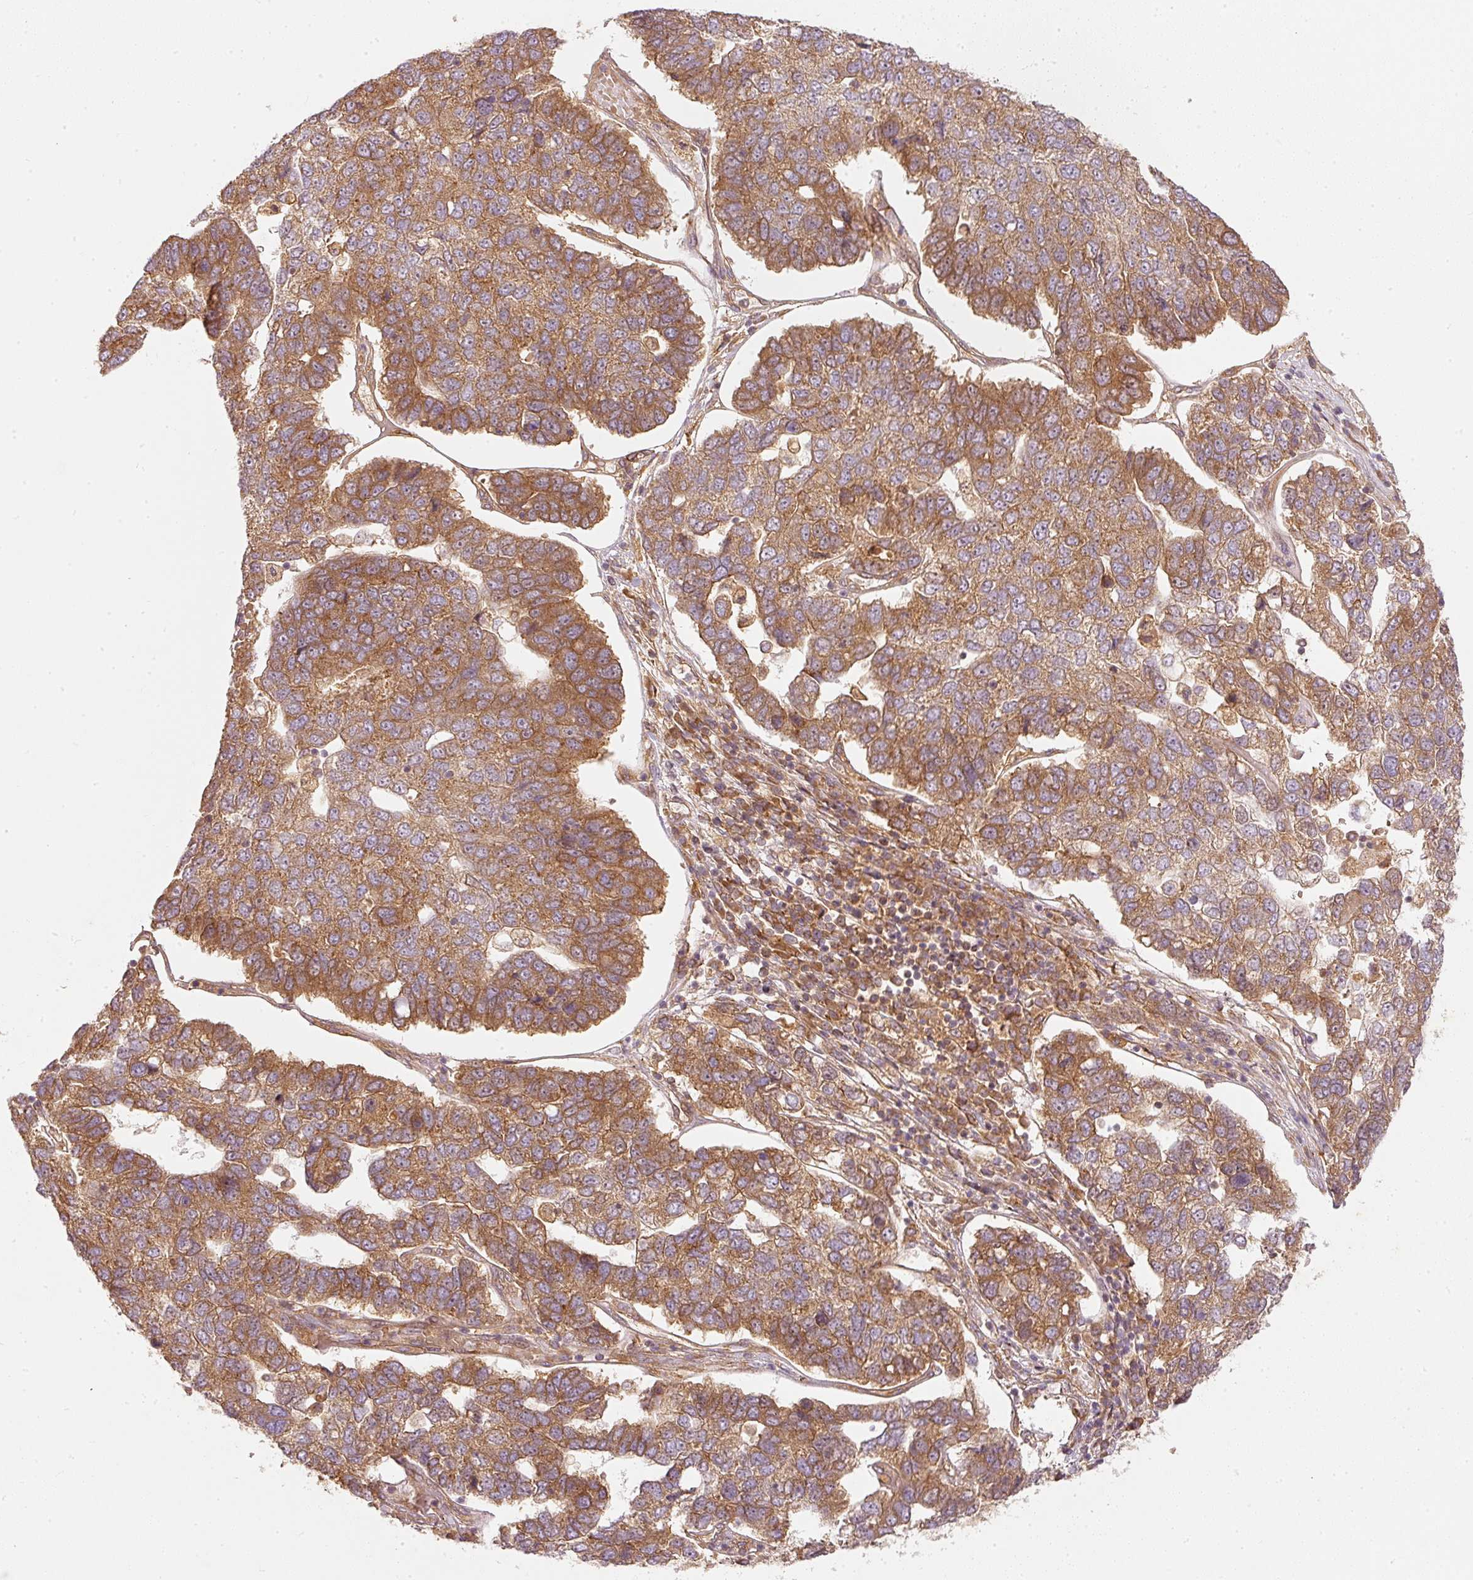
{"staining": {"intensity": "moderate", "quantity": ">75%", "location": "cytoplasmic/membranous"}, "tissue": "pancreatic cancer", "cell_type": "Tumor cells", "image_type": "cancer", "snomed": [{"axis": "morphology", "description": "Adenocarcinoma, NOS"}, {"axis": "topography", "description": "Pancreas"}], "caption": "Moderate cytoplasmic/membranous staining is appreciated in approximately >75% of tumor cells in pancreatic cancer (adenocarcinoma).", "gene": "ZNF580", "patient": {"sex": "female", "age": 61}}